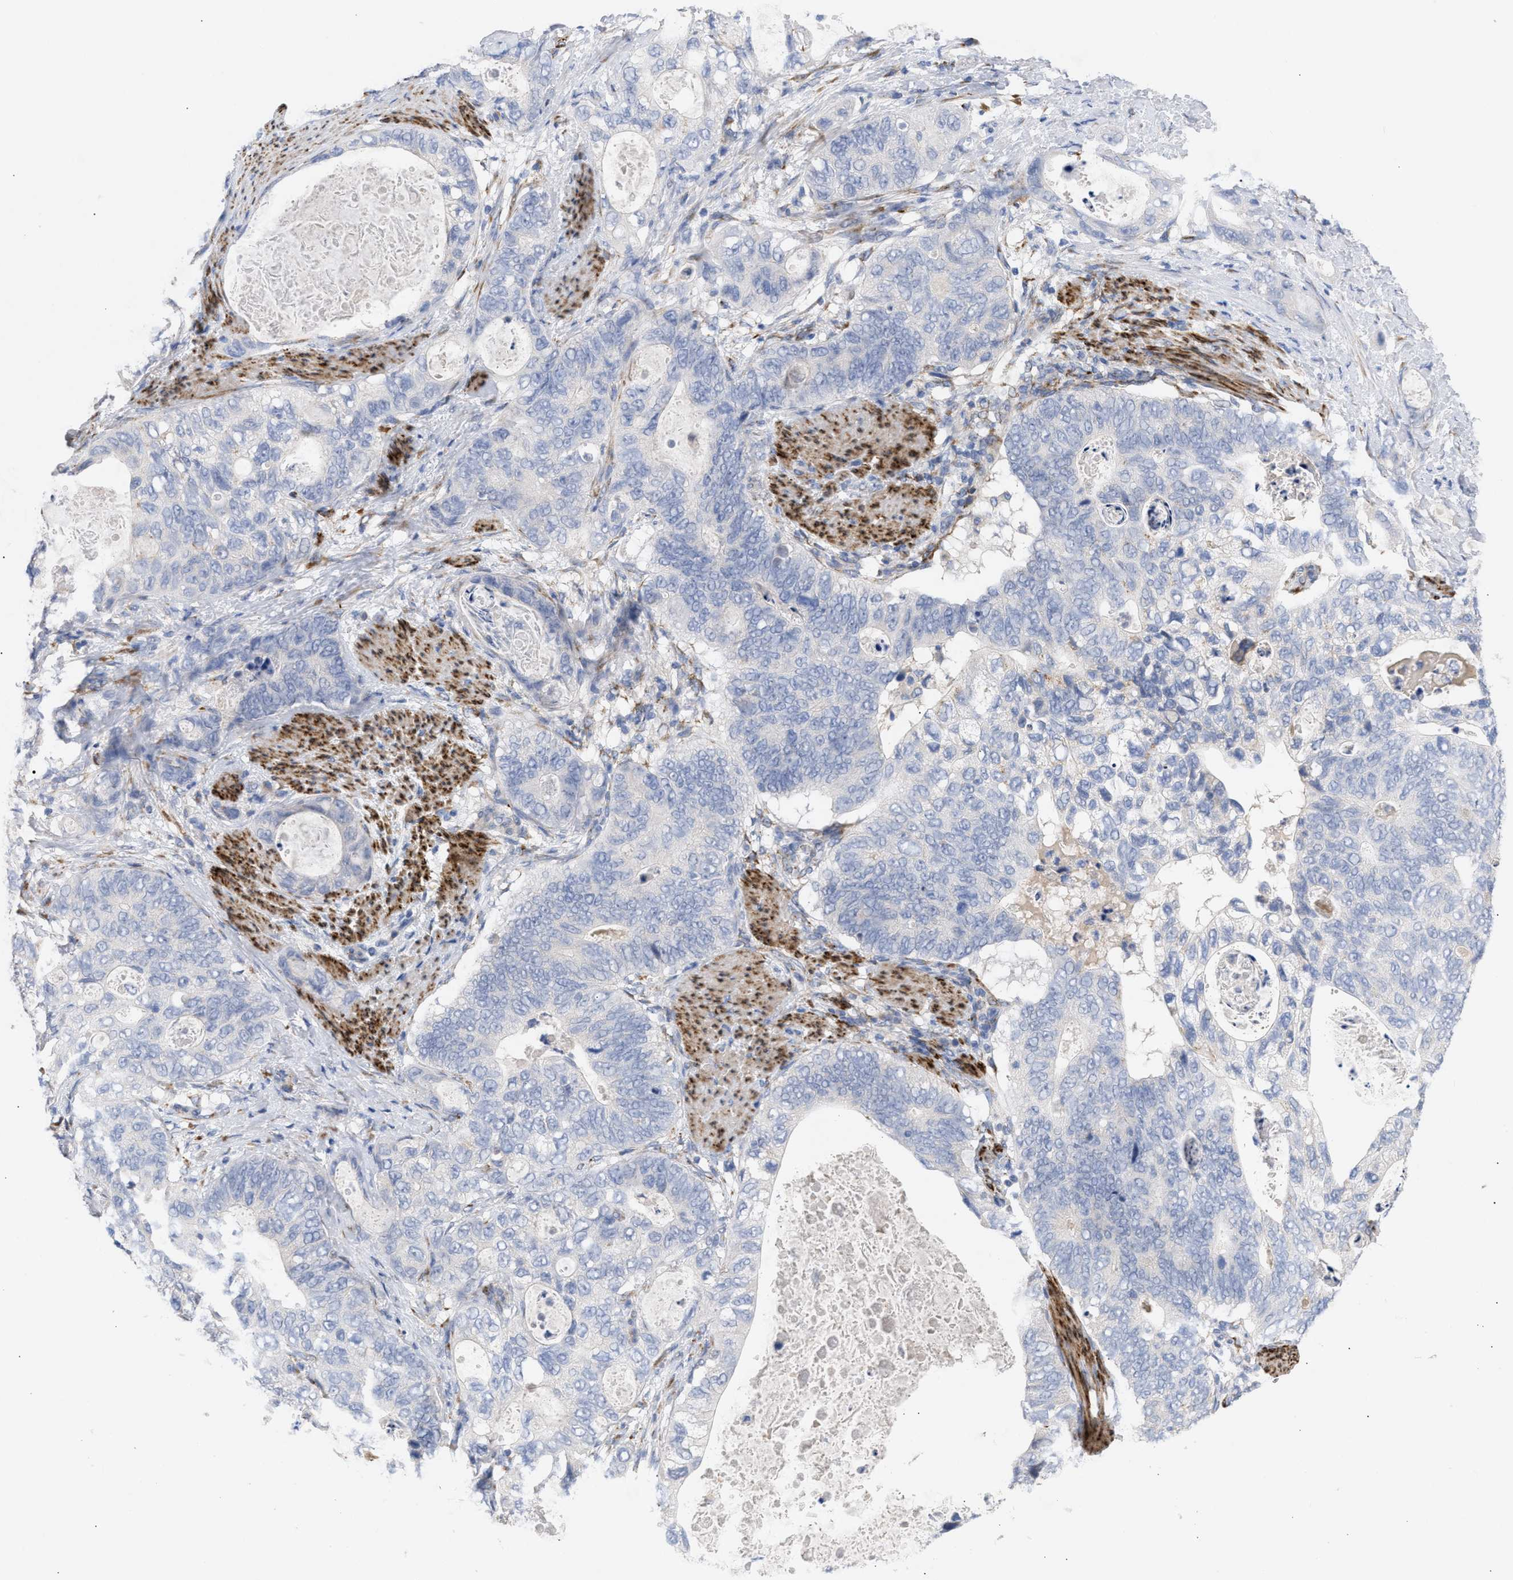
{"staining": {"intensity": "negative", "quantity": "none", "location": "none"}, "tissue": "stomach cancer", "cell_type": "Tumor cells", "image_type": "cancer", "snomed": [{"axis": "morphology", "description": "Normal tissue, NOS"}, {"axis": "morphology", "description": "Adenocarcinoma, NOS"}, {"axis": "topography", "description": "Stomach"}], "caption": "An image of stomach cancer (adenocarcinoma) stained for a protein demonstrates no brown staining in tumor cells. (DAB immunohistochemistry (IHC) with hematoxylin counter stain).", "gene": "SELENOM", "patient": {"sex": "female", "age": 89}}